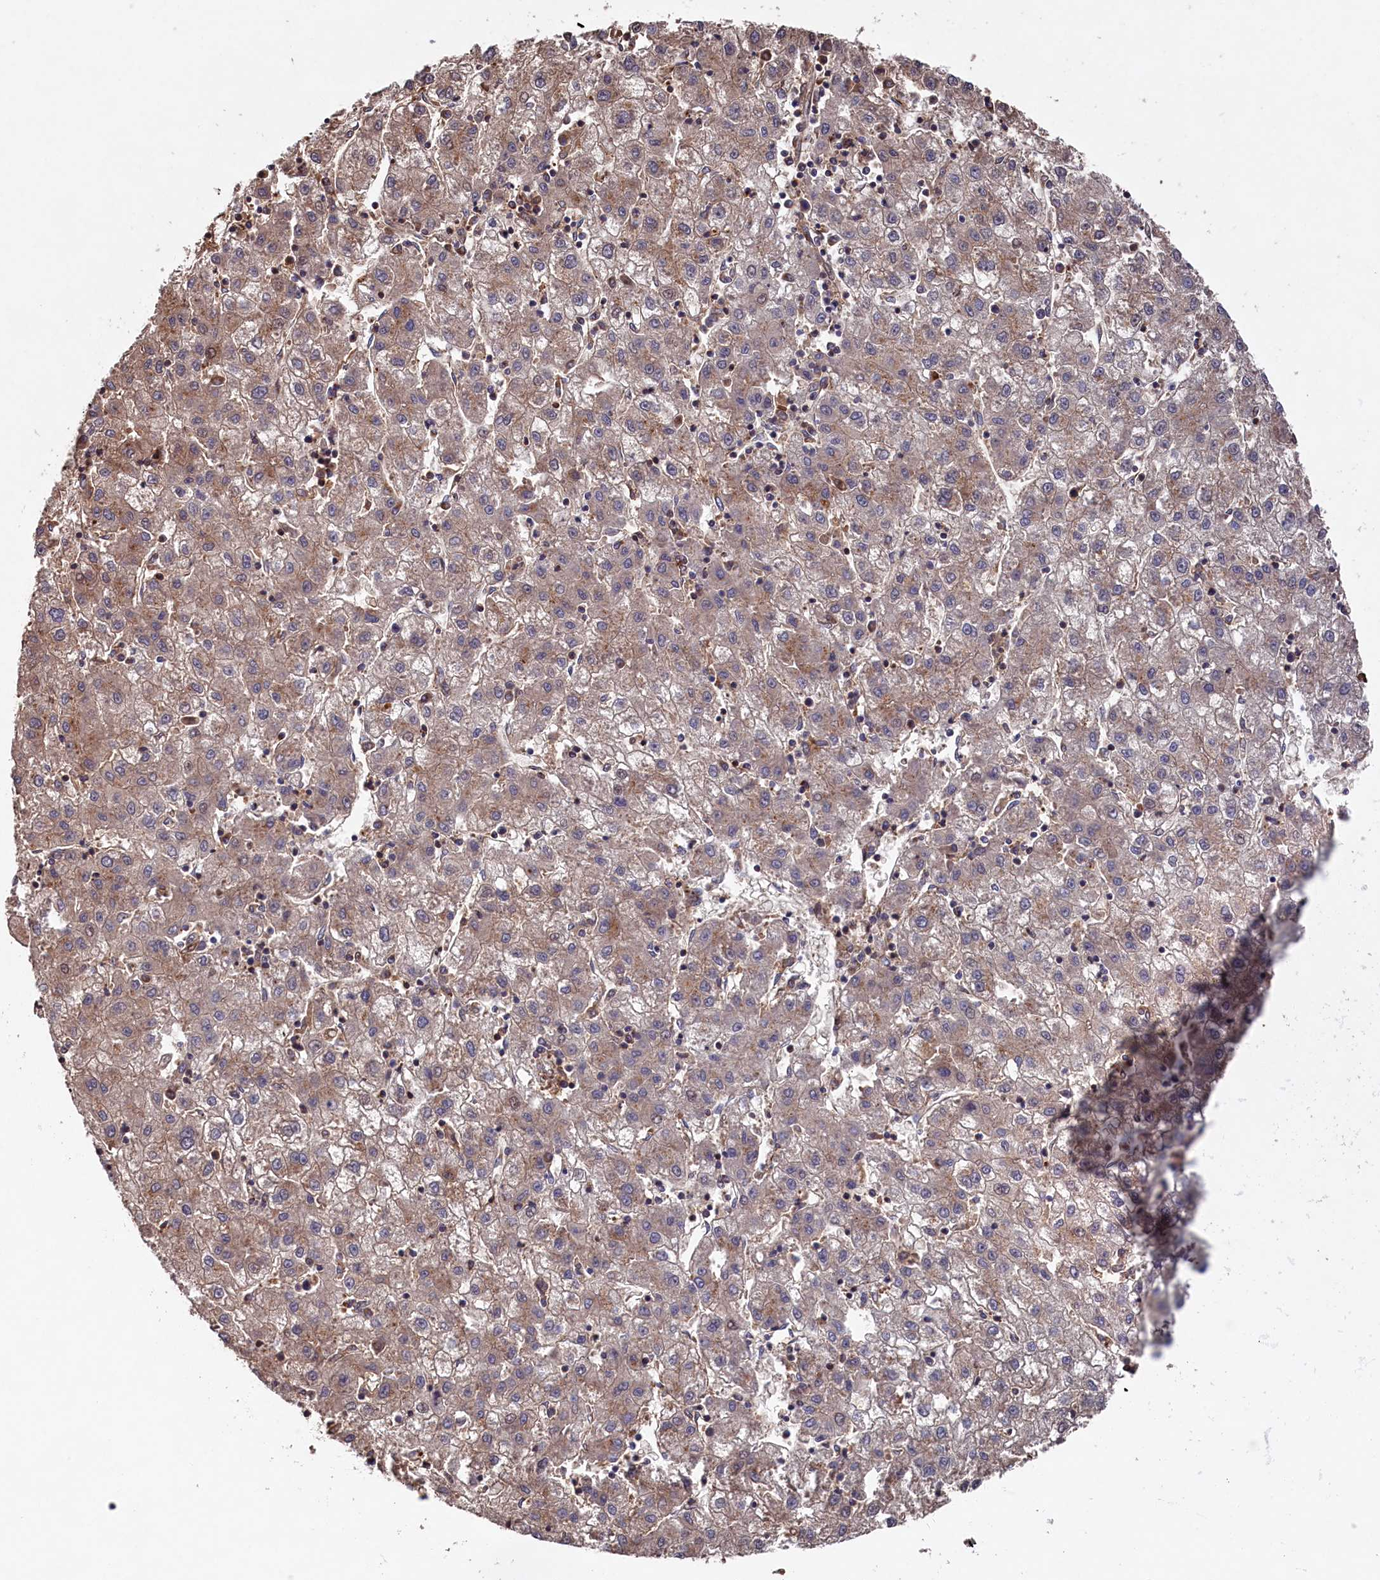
{"staining": {"intensity": "weak", "quantity": ">75%", "location": "cytoplasmic/membranous"}, "tissue": "liver cancer", "cell_type": "Tumor cells", "image_type": "cancer", "snomed": [{"axis": "morphology", "description": "Carcinoma, Hepatocellular, NOS"}, {"axis": "topography", "description": "Liver"}], "caption": "Immunohistochemical staining of human hepatocellular carcinoma (liver) demonstrates low levels of weak cytoplasmic/membranous protein expression in about >75% of tumor cells.", "gene": "NAA60", "patient": {"sex": "male", "age": 72}}